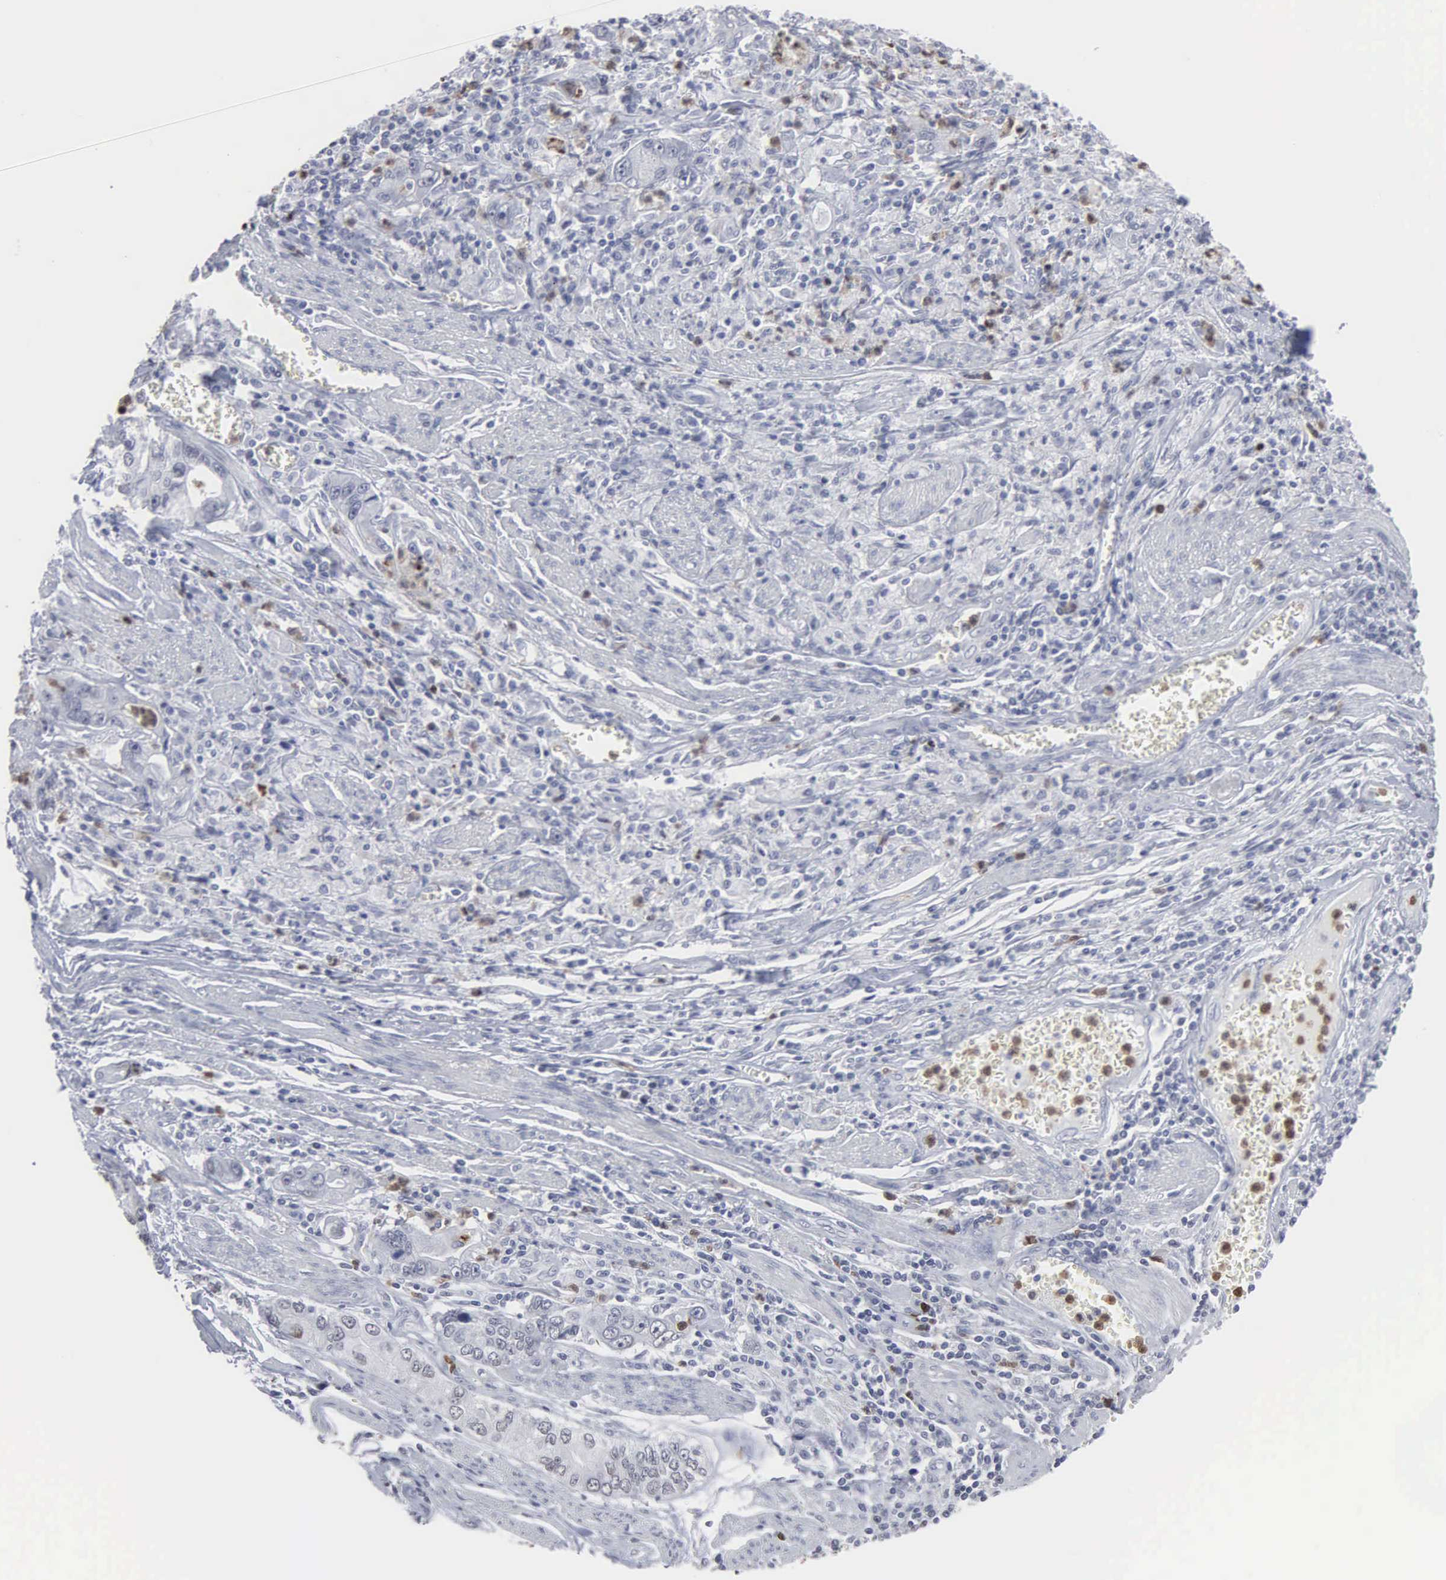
{"staining": {"intensity": "negative", "quantity": "none", "location": "none"}, "tissue": "stomach cancer", "cell_type": "Tumor cells", "image_type": "cancer", "snomed": [{"axis": "morphology", "description": "Adenocarcinoma, NOS"}, {"axis": "topography", "description": "Pancreas"}, {"axis": "topography", "description": "Stomach, upper"}], "caption": "Human stomach cancer stained for a protein using immunohistochemistry (IHC) displays no positivity in tumor cells.", "gene": "SPIN3", "patient": {"sex": "male", "age": 77}}